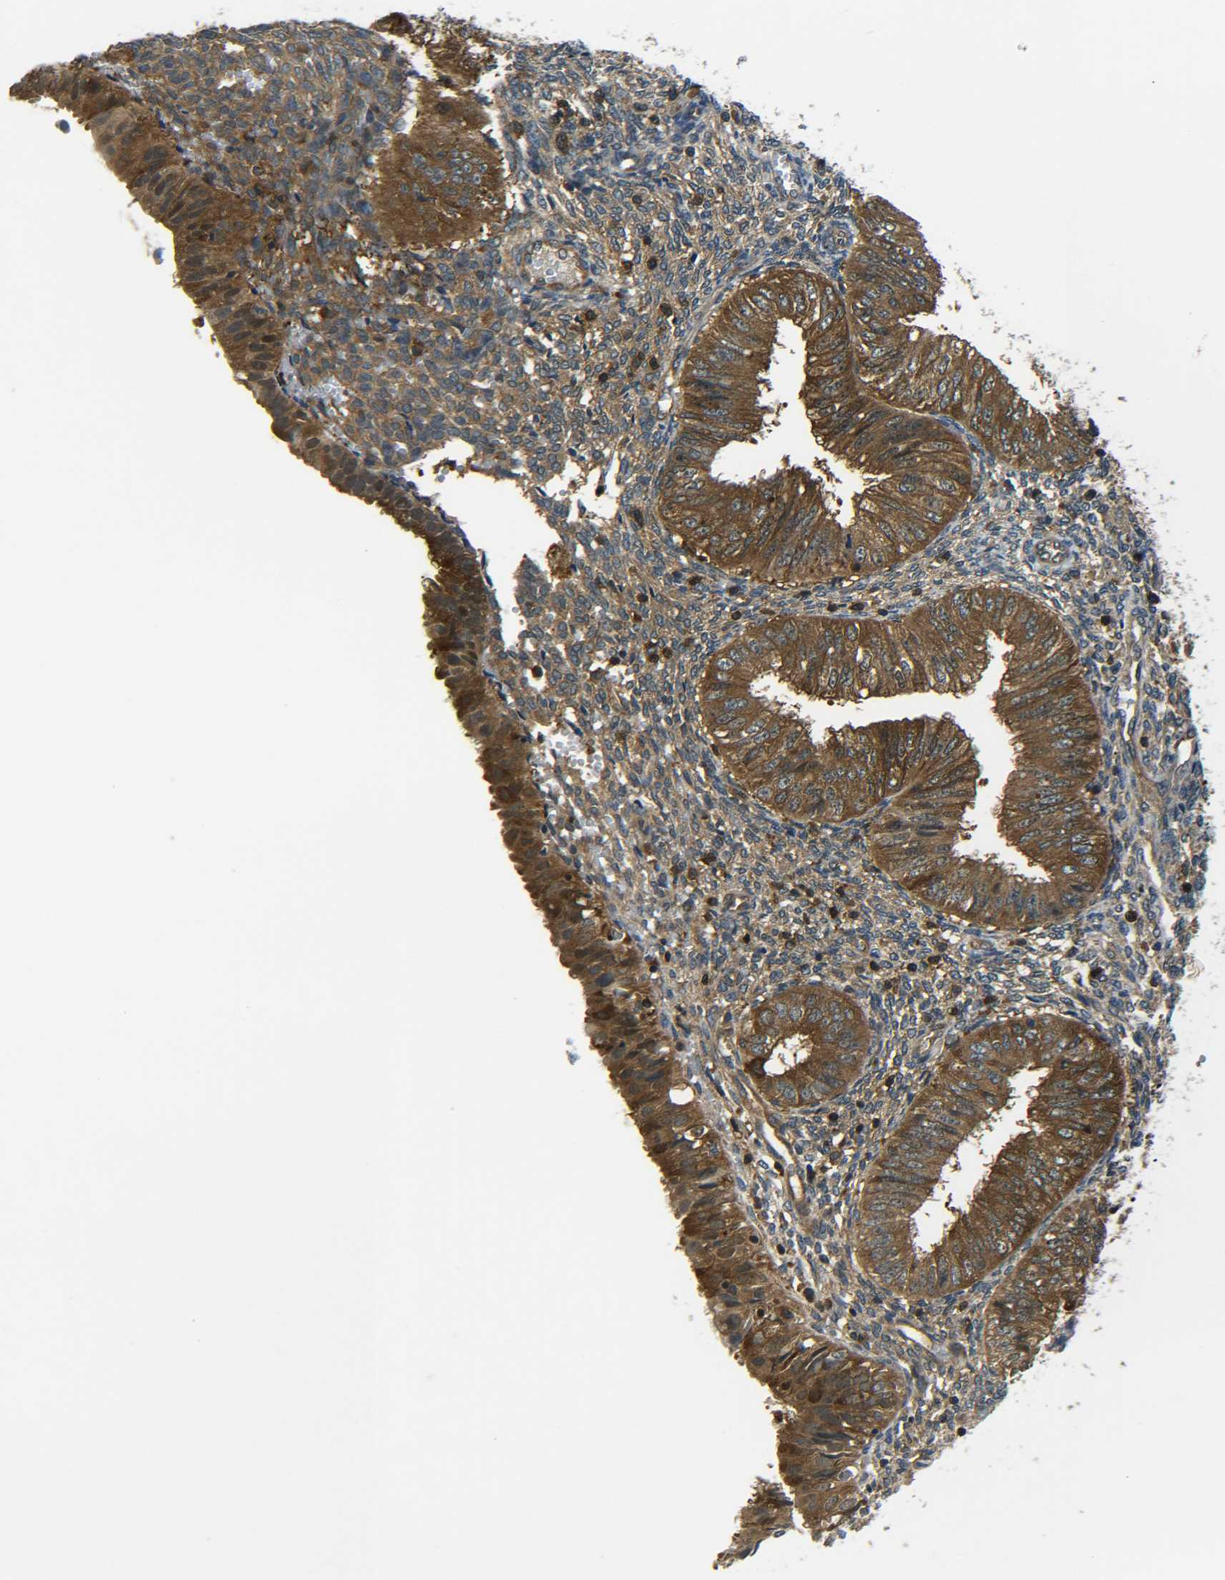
{"staining": {"intensity": "strong", "quantity": ">75%", "location": "cytoplasmic/membranous"}, "tissue": "endometrial cancer", "cell_type": "Tumor cells", "image_type": "cancer", "snomed": [{"axis": "morphology", "description": "Normal tissue, NOS"}, {"axis": "morphology", "description": "Adenocarcinoma, NOS"}, {"axis": "topography", "description": "Endometrium"}], "caption": "Strong cytoplasmic/membranous positivity for a protein is identified in about >75% of tumor cells of endometrial cancer (adenocarcinoma) using immunohistochemistry.", "gene": "PREB", "patient": {"sex": "female", "age": 53}}